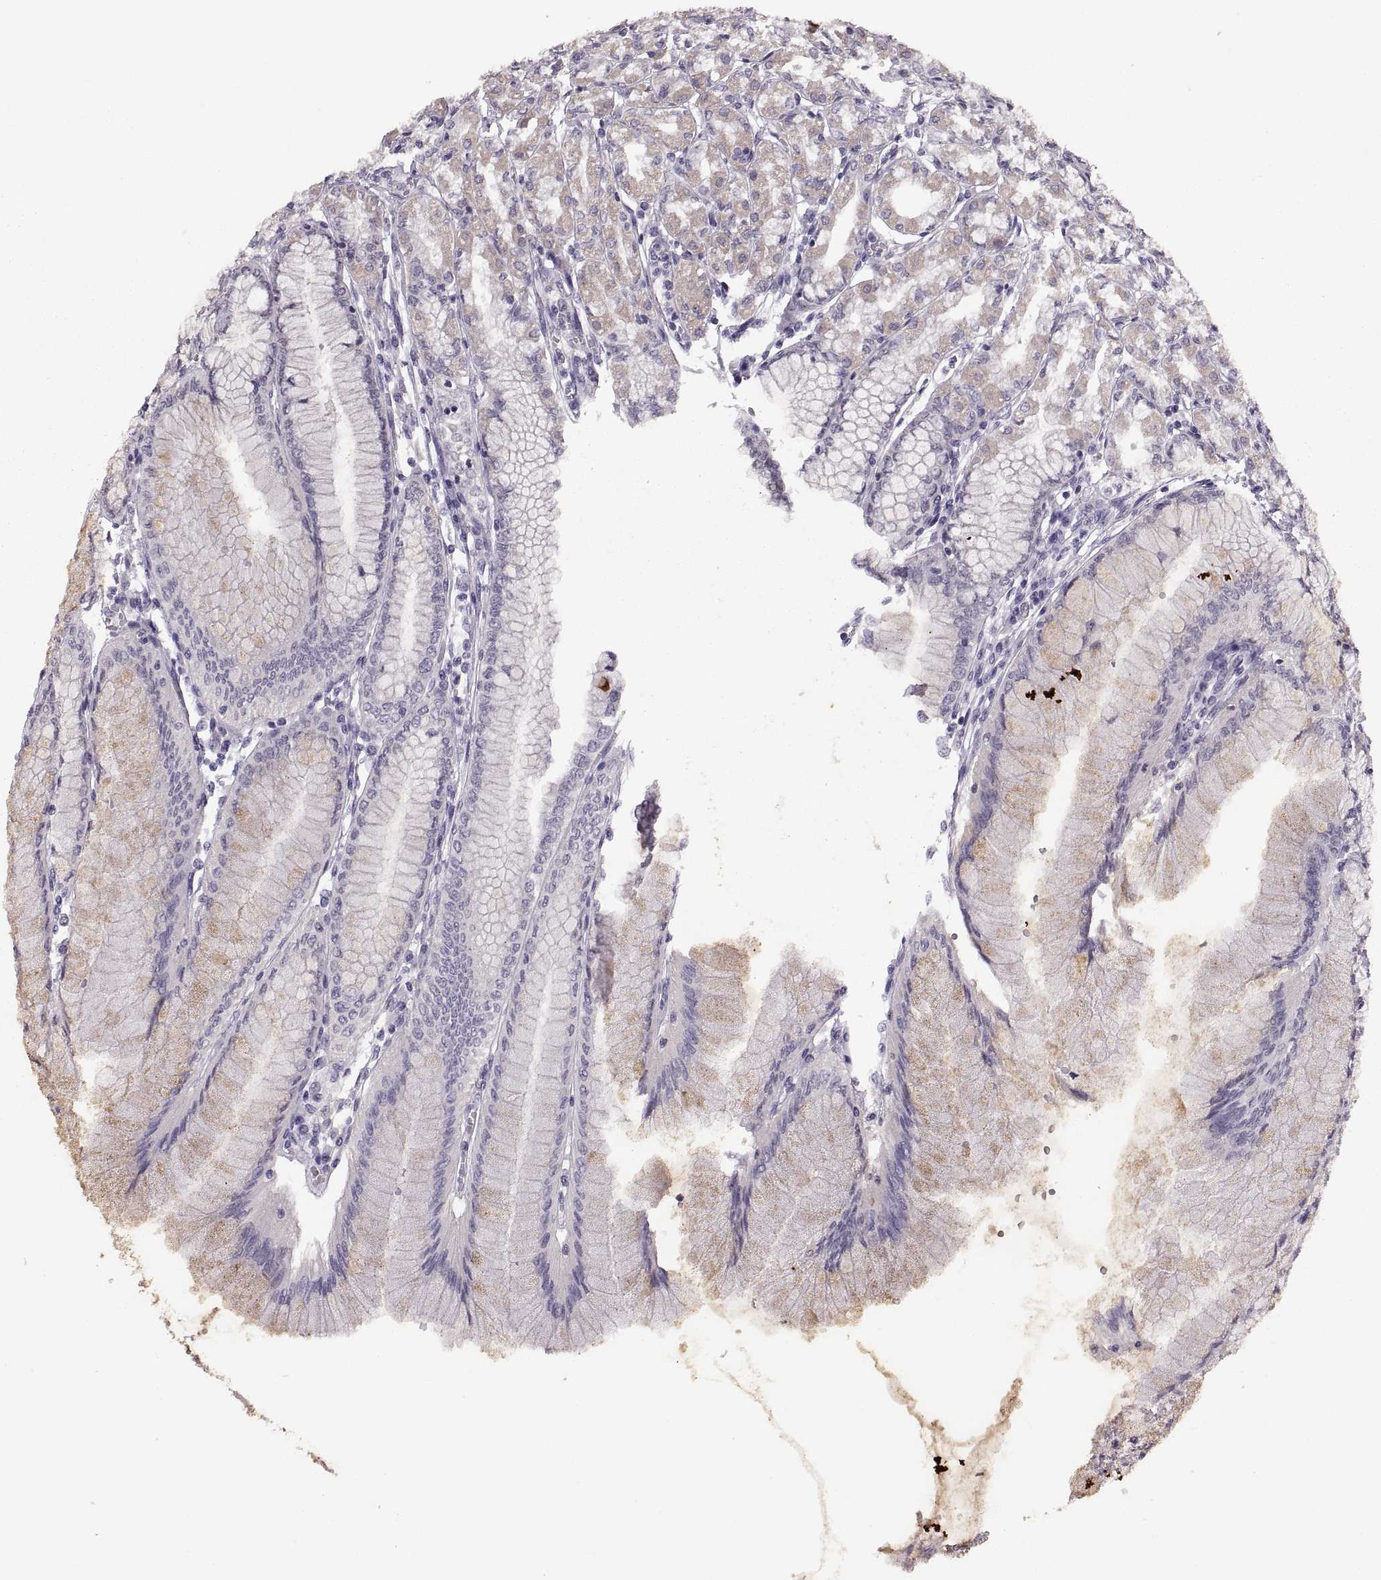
{"staining": {"intensity": "weak", "quantity": "<25%", "location": "cytoplasmic/membranous"}, "tissue": "stomach", "cell_type": "Glandular cells", "image_type": "normal", "snomed": [{"axis": "morphology", "description": "Normal tissue, NOS"}, {"axis": "topography", "description": "Skeletal muscle"}, {"axis": "topography", "description": "Stomach"}], "caption": "The immunohistochemistry (IHC) histopathology image has no significant positivity in glandular cells of stomach.", "gene": "ADH6", "patient": {"sex": "female", "age": 57}}